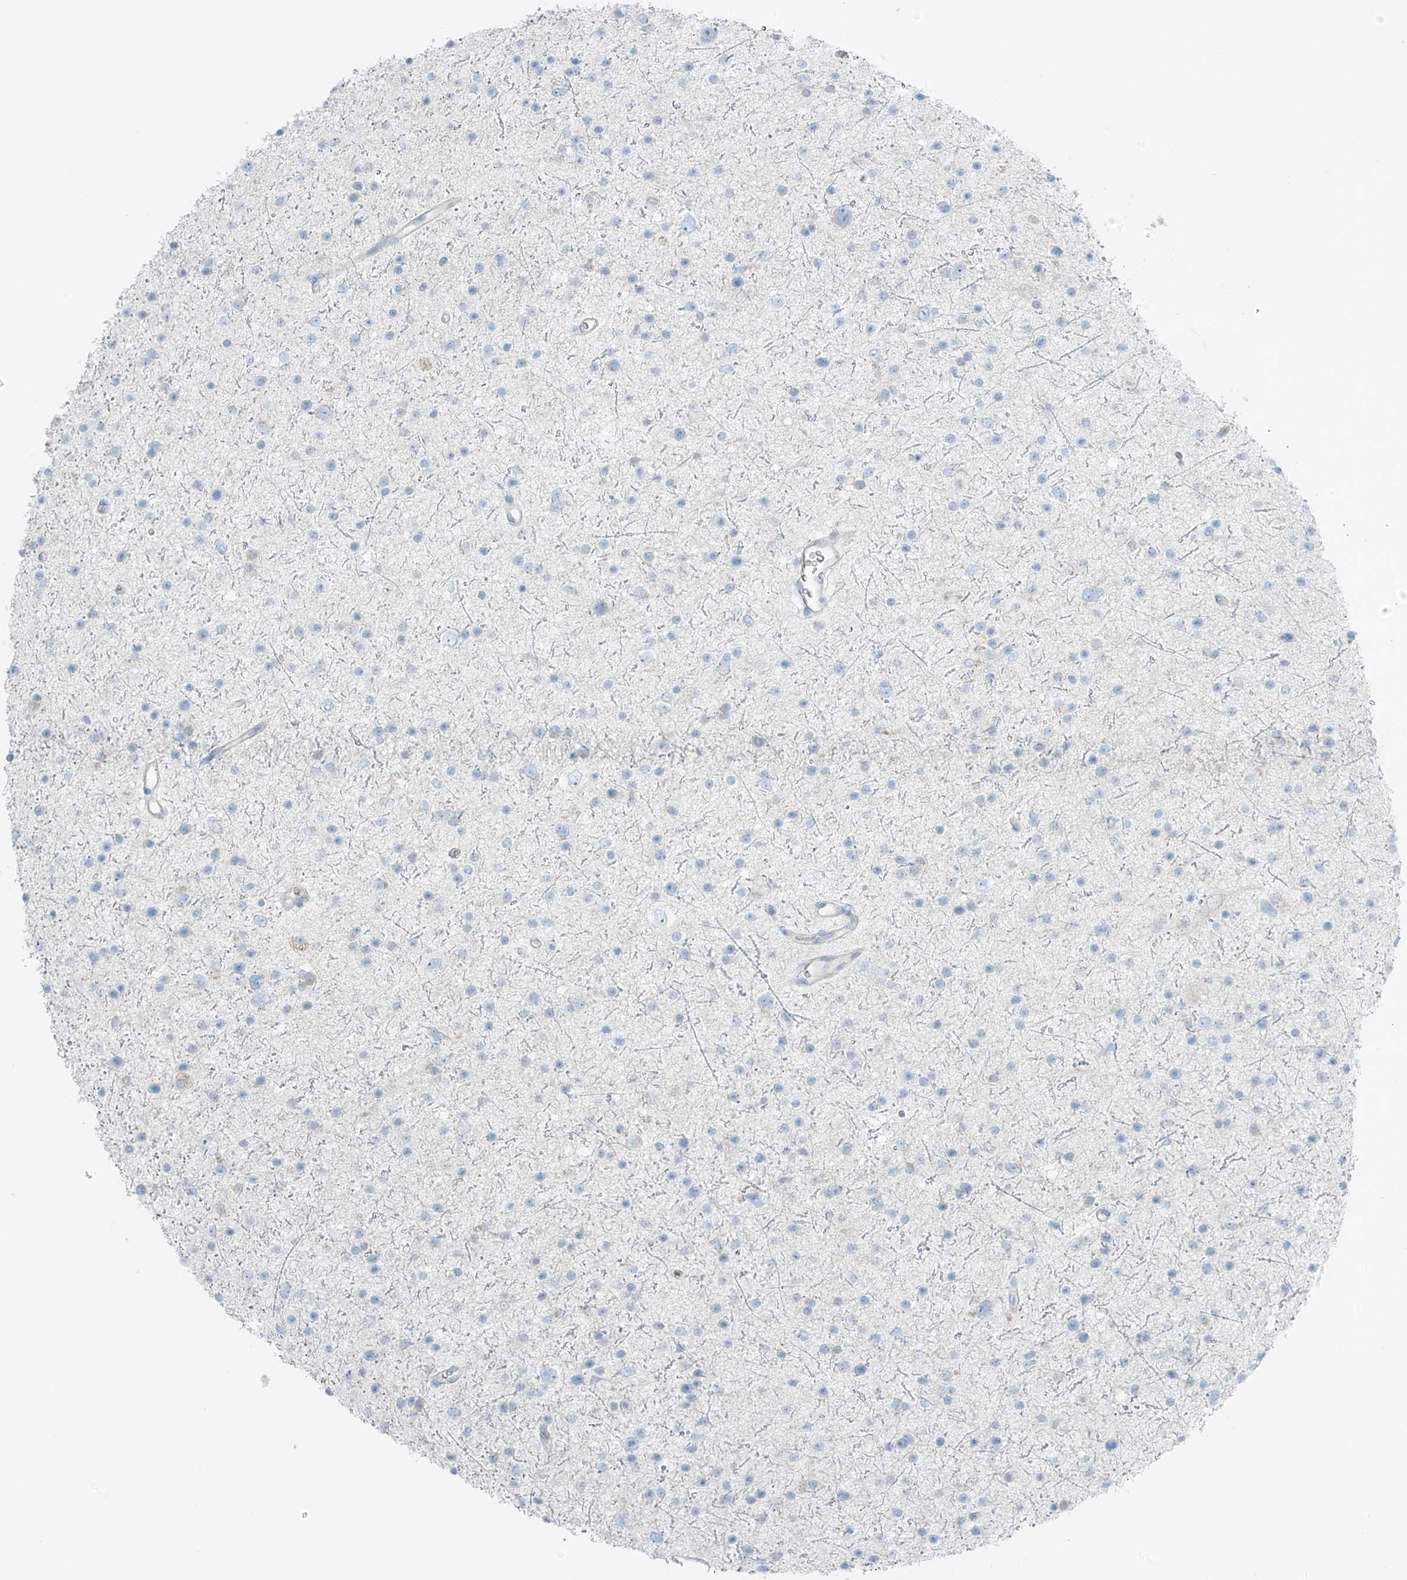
{"staining": {"intensity": "negative", "quantity": "none", "location": "none"}, "tissue": "glioma", "cell_type": "Tumor cells", "image_type": "cancer", "snomed": [{"axis": "morphology", "description": "Glioma, malignant, Low grade"}, {"axis": "topography", "description": "Brain"}], "caption": "High power microscopy photomicrograph of an immunohistochemistry image of glioma, revealing no significant positivity in tumor cells. (DAB immunohistochemistry, high magnification).", "gene": "FAM131C", "patient": {"sex": "female", "age": 37}}